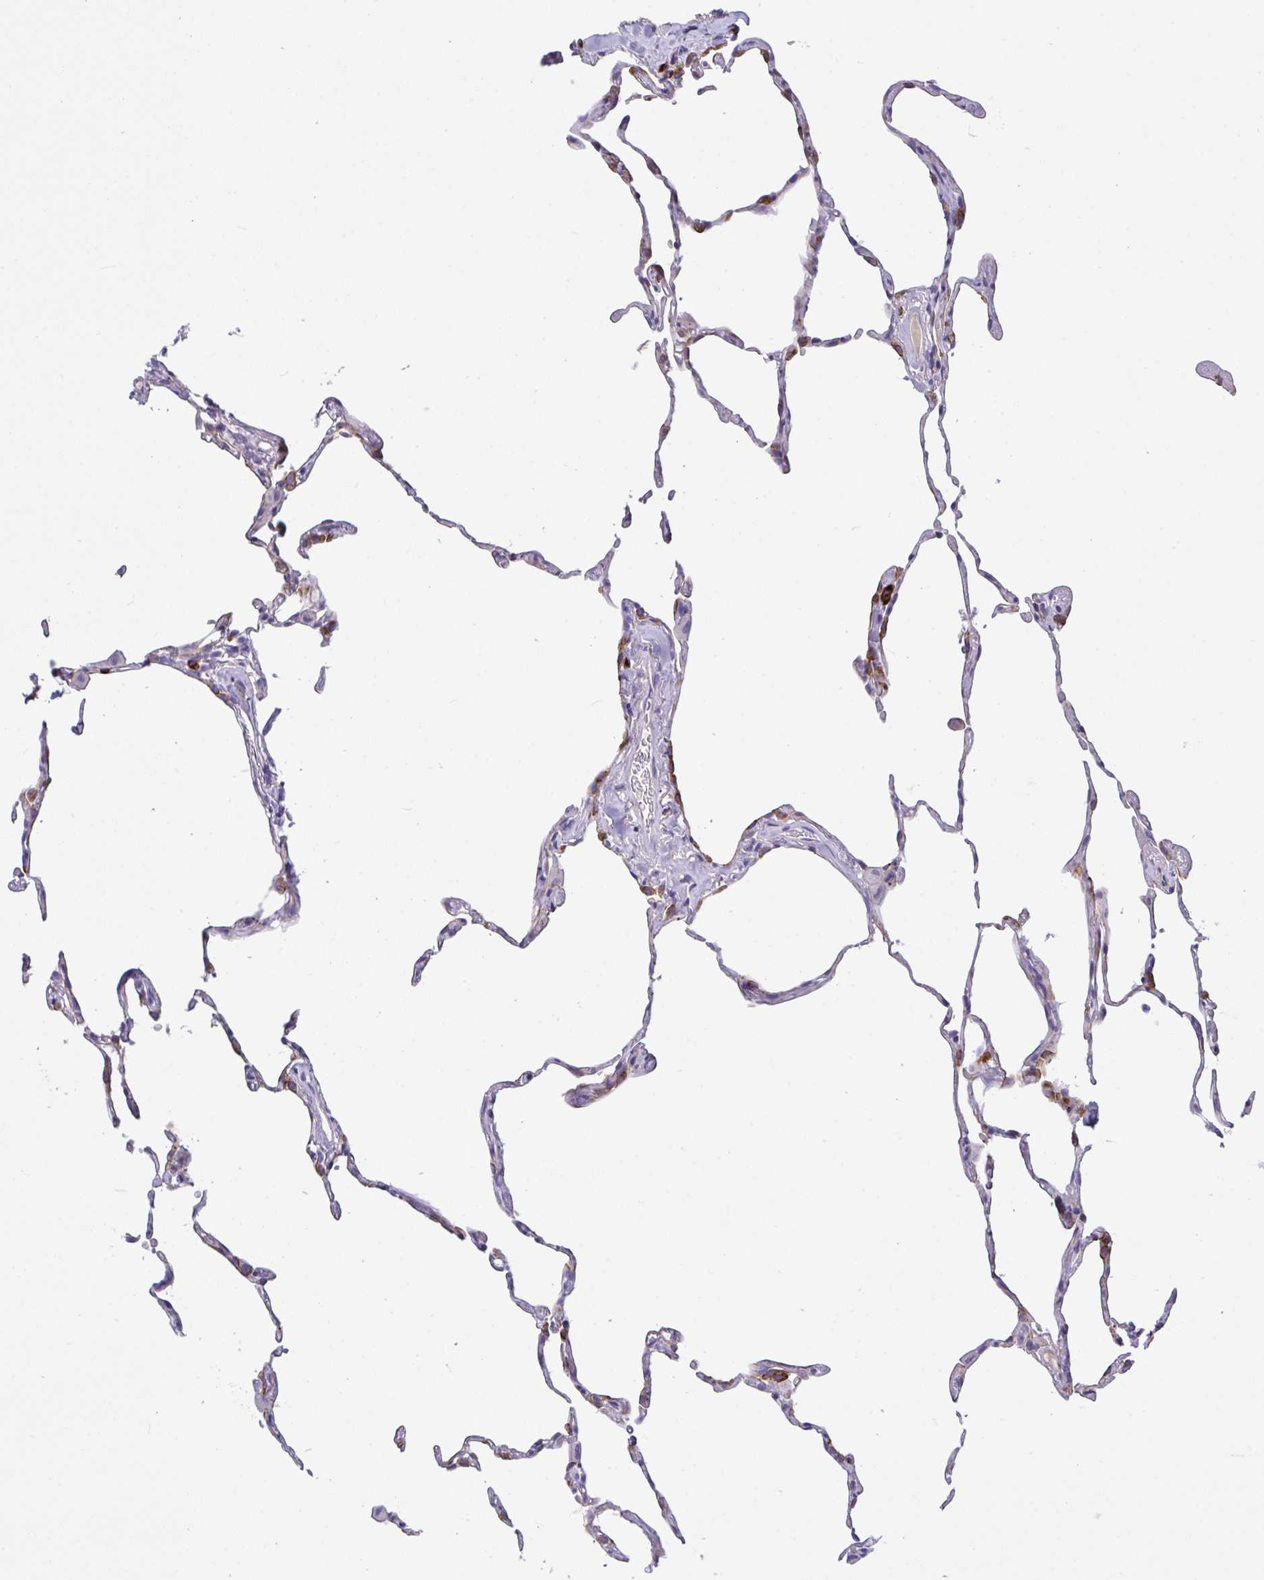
{"staining": {"intensity": "moderate", "quantity": "25%-75%", "location": "cytoplasmic/membranous"}, "tissue": "lung", "cell_type": "Alveolar cells", "image_type": "normal", "snomed": [{"axis": "morphology", "description": "Normal tissue, NOS"}, {"axis": "topography", "description": "Lung"}], "caption": "Immunohistochemistry (IHC) photomicrograph of unremarkable lung: human lung stained using immunohistochemistry (IHC) demonstrates medium levels of moderate protein expression localized specifically in the cytoplasmic/membranous of alveolar cells, appearing as a cytoplasmic/membranous brown color.", "gene": "FBXL20", "patient": {"sex": "female", "age": 57}}